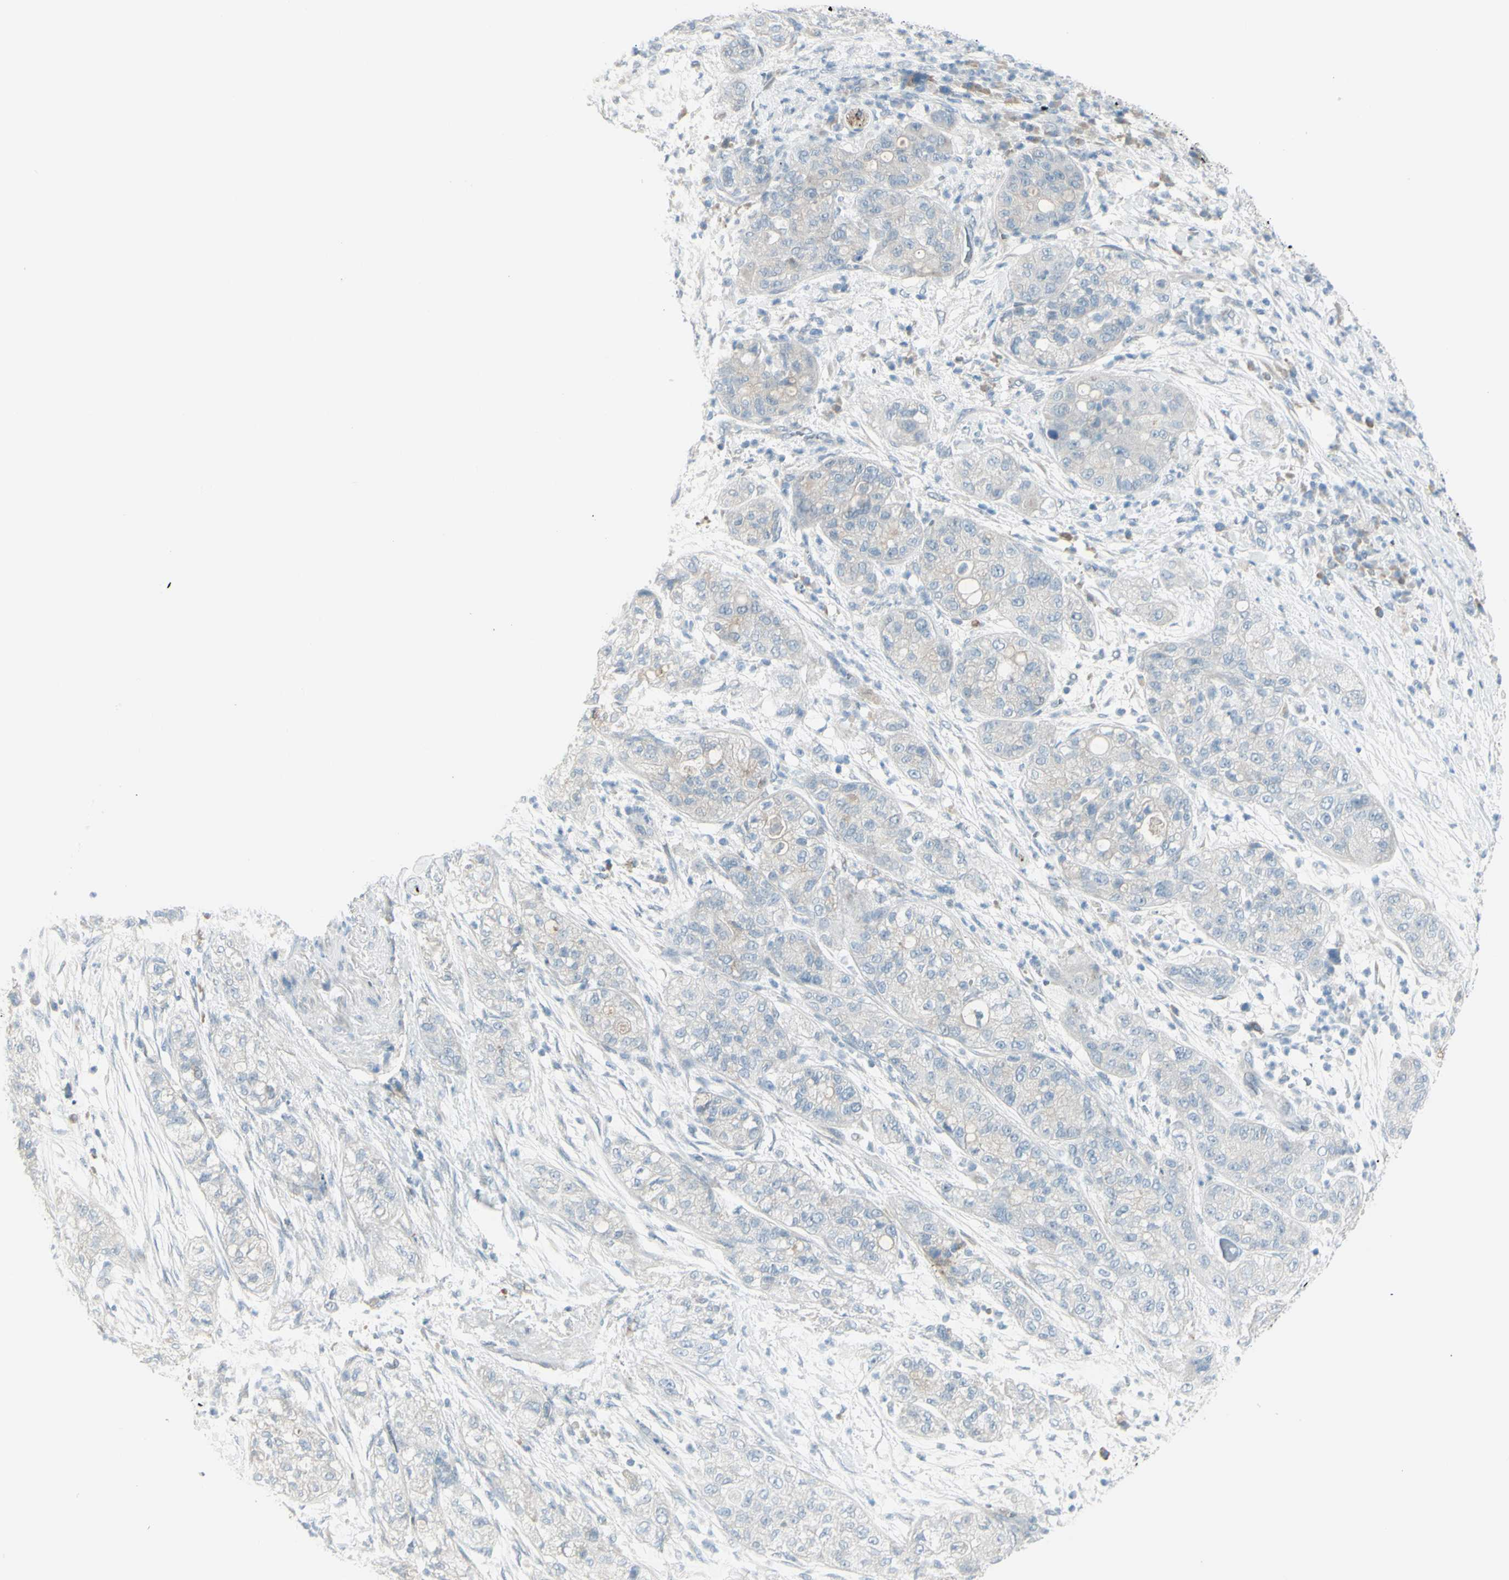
{"staining": {"intensity": "weak", "quantity": "<25%", "location": "cytoplasmic/membranous"}, "tissue": "pancreatic cancer", "cell_type": "Tumor cells", "image_type": "cancer", "snomed": [{"axis": "morphology", "description": "Adenocarcinoma, NOS"}, {"axis": "topography", "description": "Pancreas"}], "caption": "DAB immunohistochemical staining of adenocarcinoma (pancreatic) shows no significant positivity in tumor cells.", "gene": "GPR34", "patient": {"sex": "female", "age": 78}}